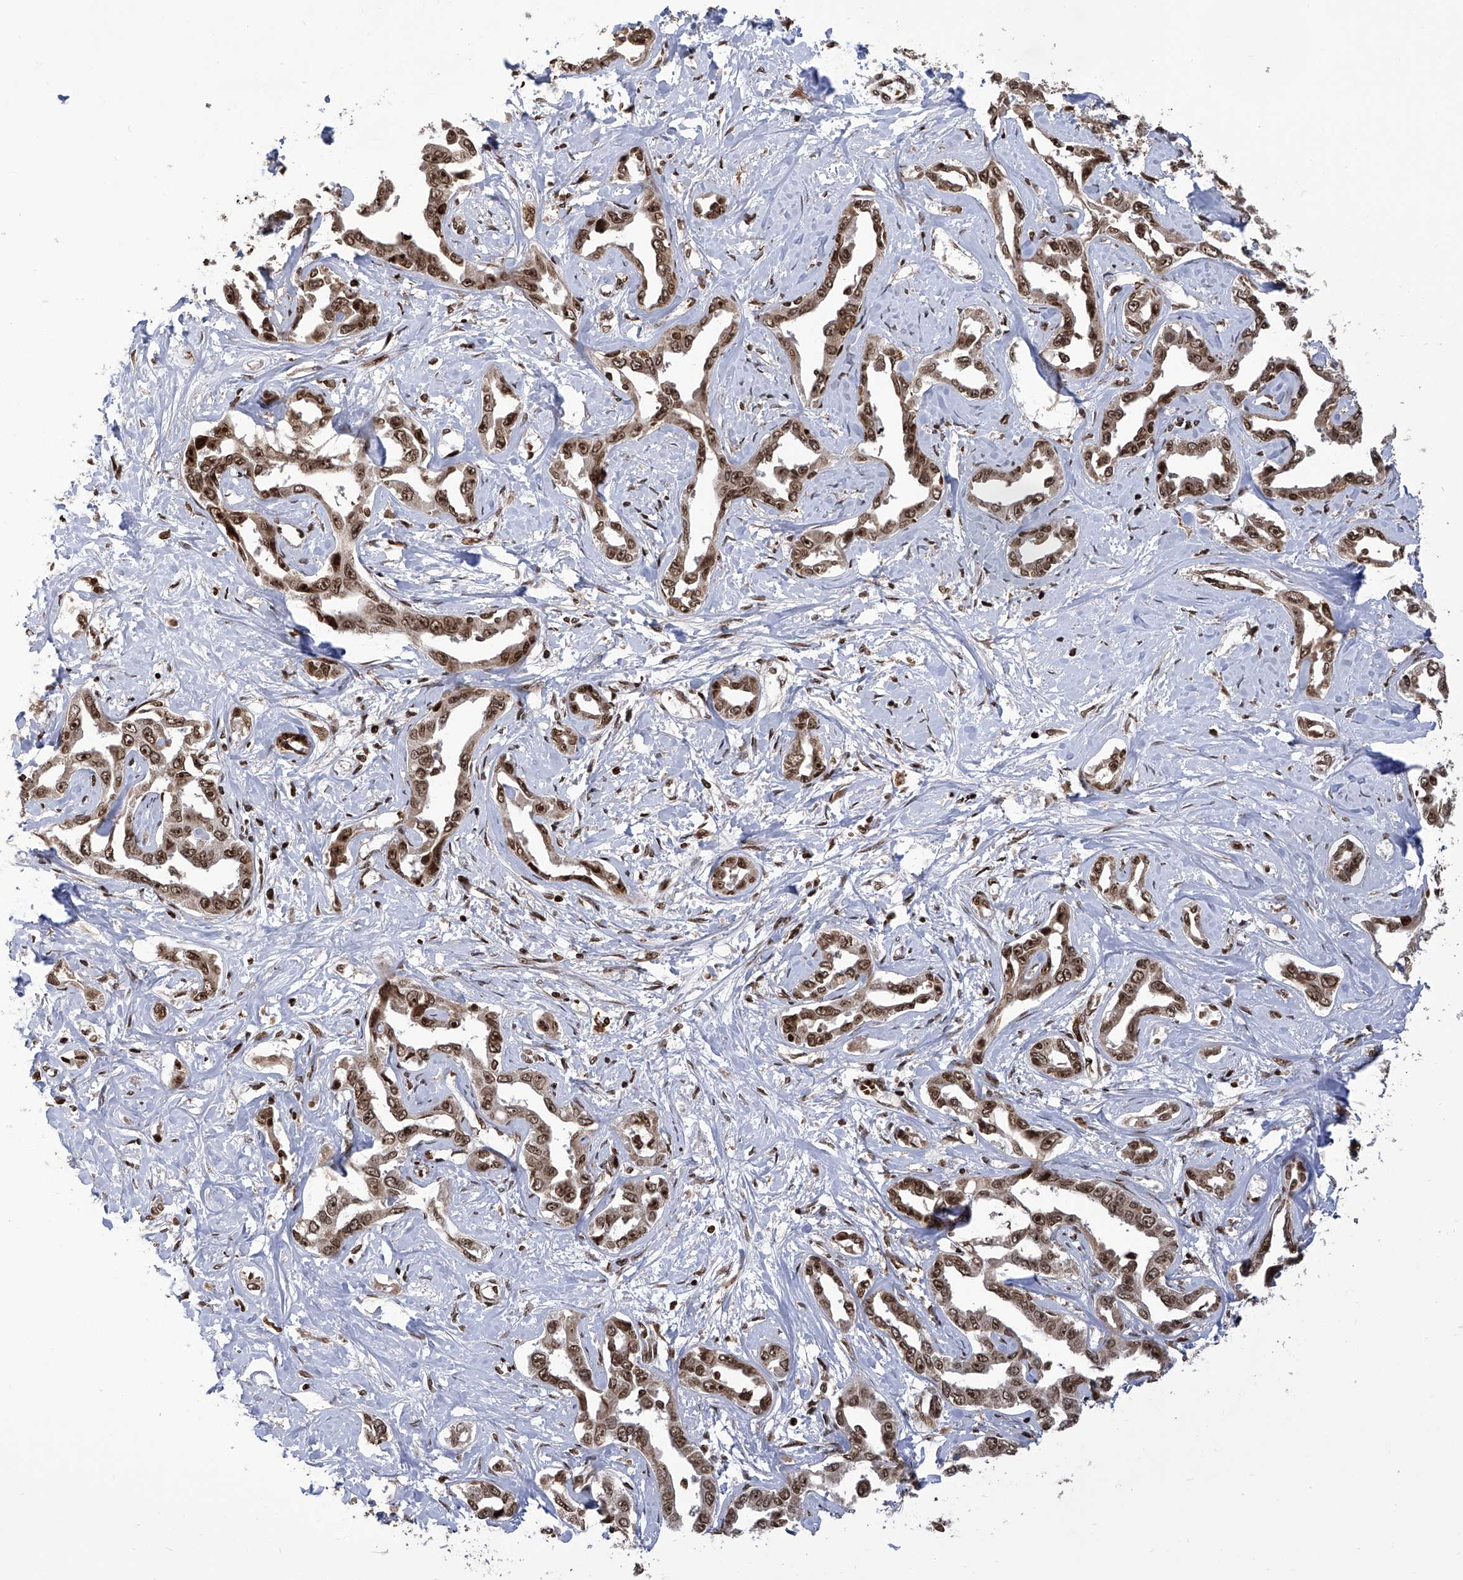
{"staining": {"intensity": "strong", "quantity": ">75%", "location": "cytoplasmic/membranous,nuclear"}, "tissue": "liver cancer", "cell_type": "Tumor cells", "image_type": "cancer", "snomed": [{"axis": "morphology", "description": "Cholangiocarcinoma"}, {"axis": "topography", "description": "Liver"}], "caption": "Immunohistochemical staining of liver cancer (cholangiocarcinoma) exhibits strong cytoplasmic/membranous and nuclear protein staining in approximately >75% of tumor cells. Nuclei are stained in blue.", "gene": "PAK1IP1", "patient": {"sex": "male", "age": 59}}